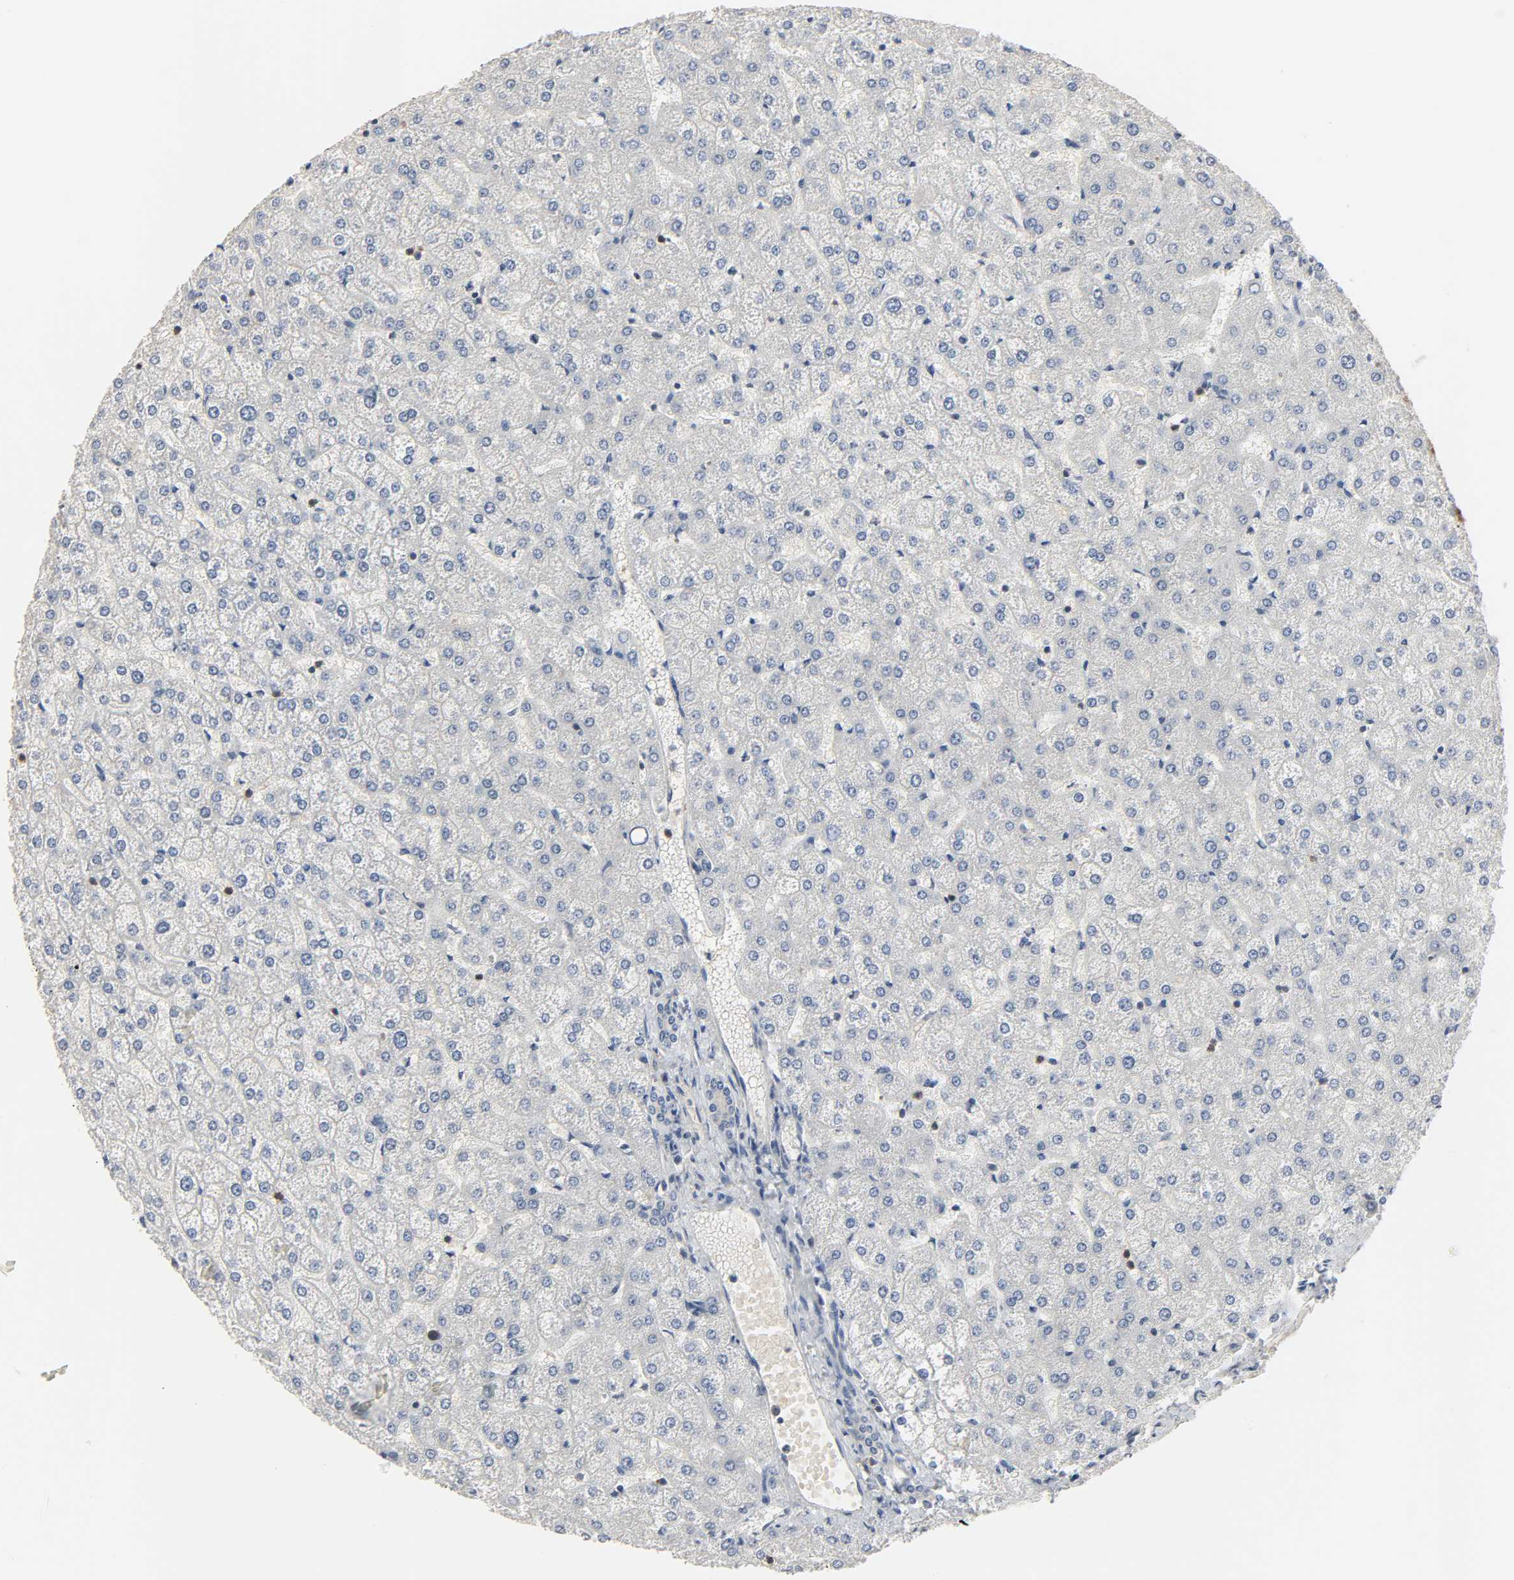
{"staining": {"intensity": "negative", "quantity": "none", "location": "none"}, "tissue": "liver", "cell_type": "Cholangiocytes", "image_type": "normal", "snomed": [{"axis": "morphology", "description": "Normal tissue, NOS"}, {"axis": "topography", "description": "Liver"}], "caption": "DAB immunohistochemical staining of normal liver demonstrates no significant staining in cholangiocytes. (DAB immunohistochemistry (IHC) with hematoxylin counter stain).", "gene": "PLEKHA2", "patient": {"sex": "female", "age": 32}}